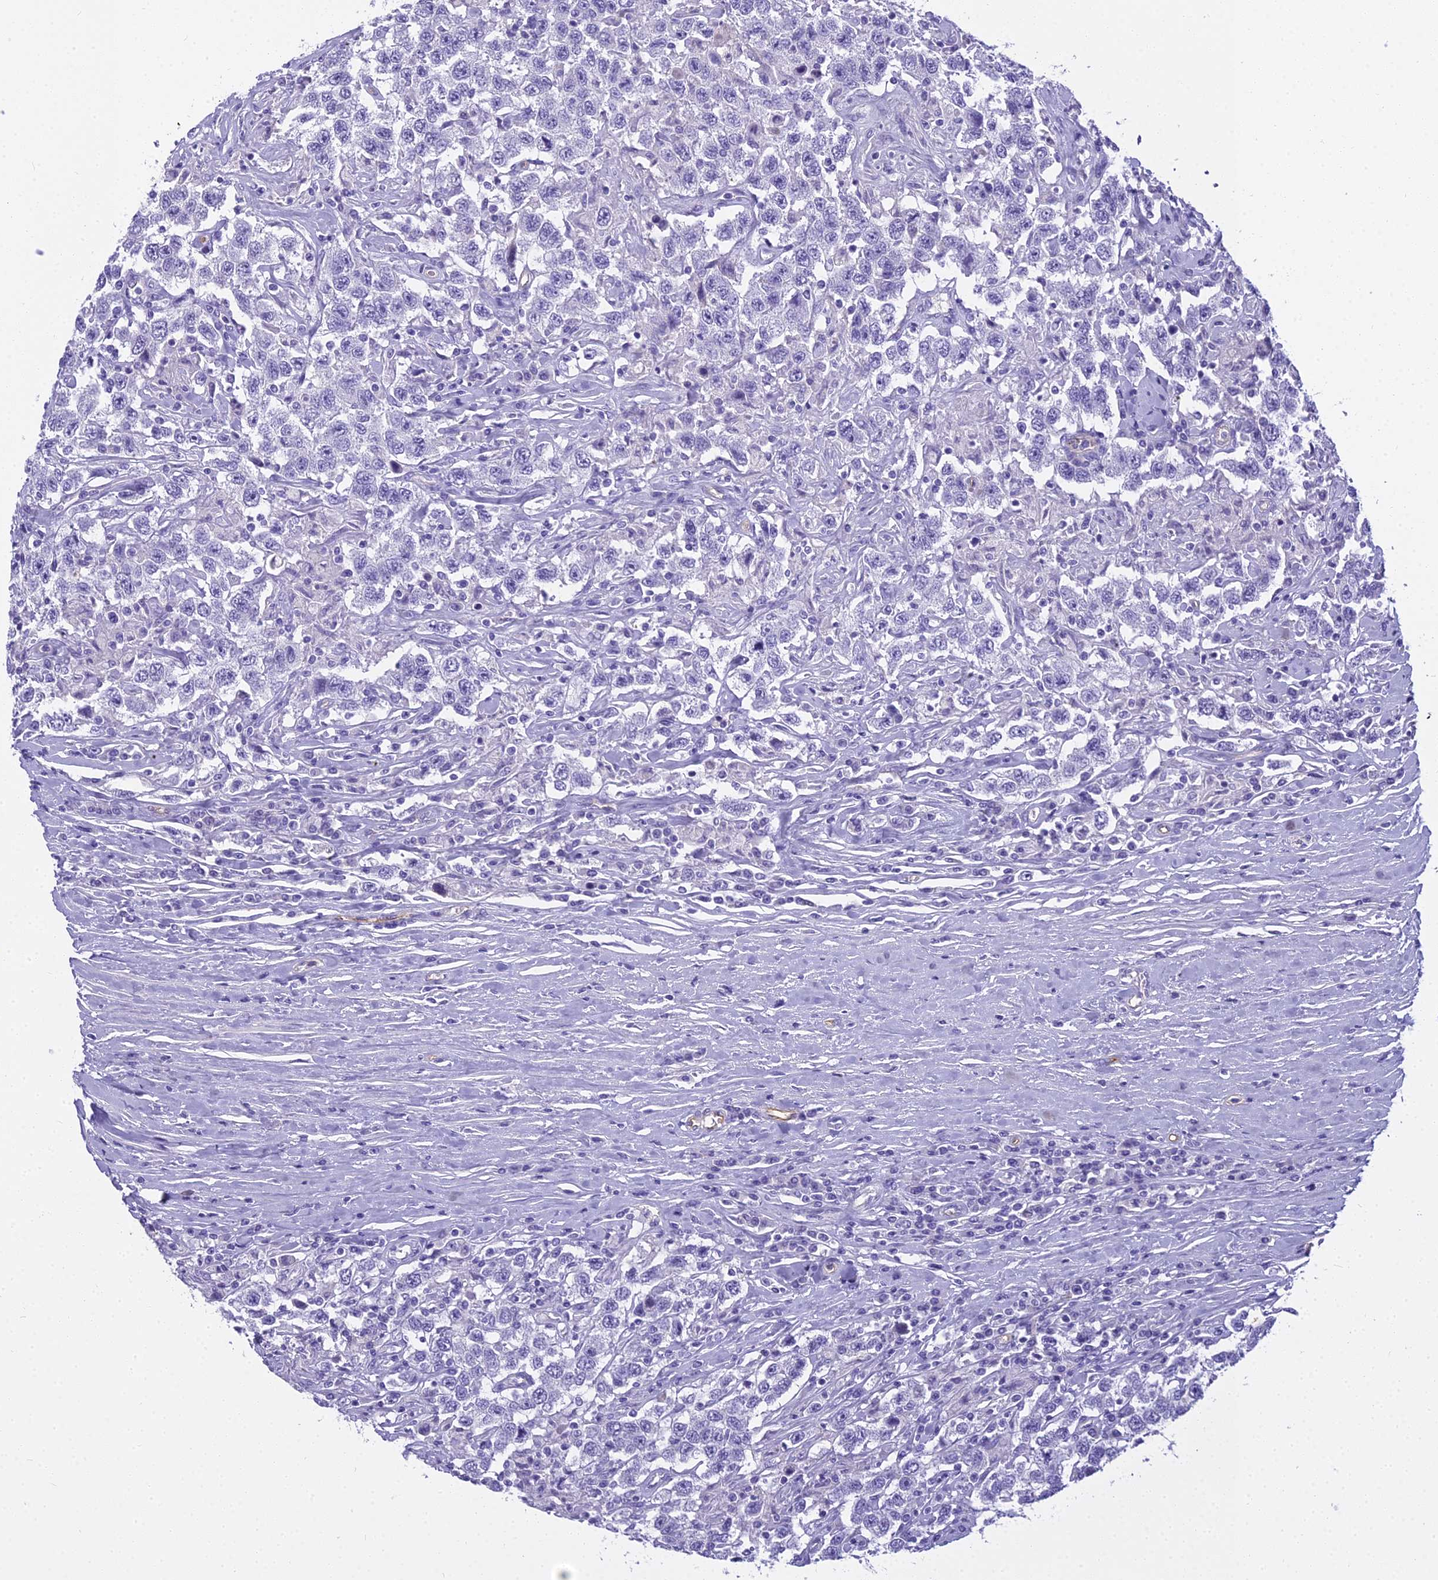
{"staining": {"intensity": "negative", "quantity": "none", "location": "none"}, "tissue": "testis cancer", "cell_type": "Tumor cells", "image_type": "cancer", "snomed": [{"axis": "morphology", "description": "Seminoma, NOS"}, {"axis": "topography", "description": "Testis"}], "caption": "High magnification brightfield microscopy of testis cancer (seminoma) stained with DAB (brown) and counterstained with hematoxylin (blue): tumor cells show no significant expression.", "gene": "NINJ1", "patient": {"sex": "male", "age": 41}}